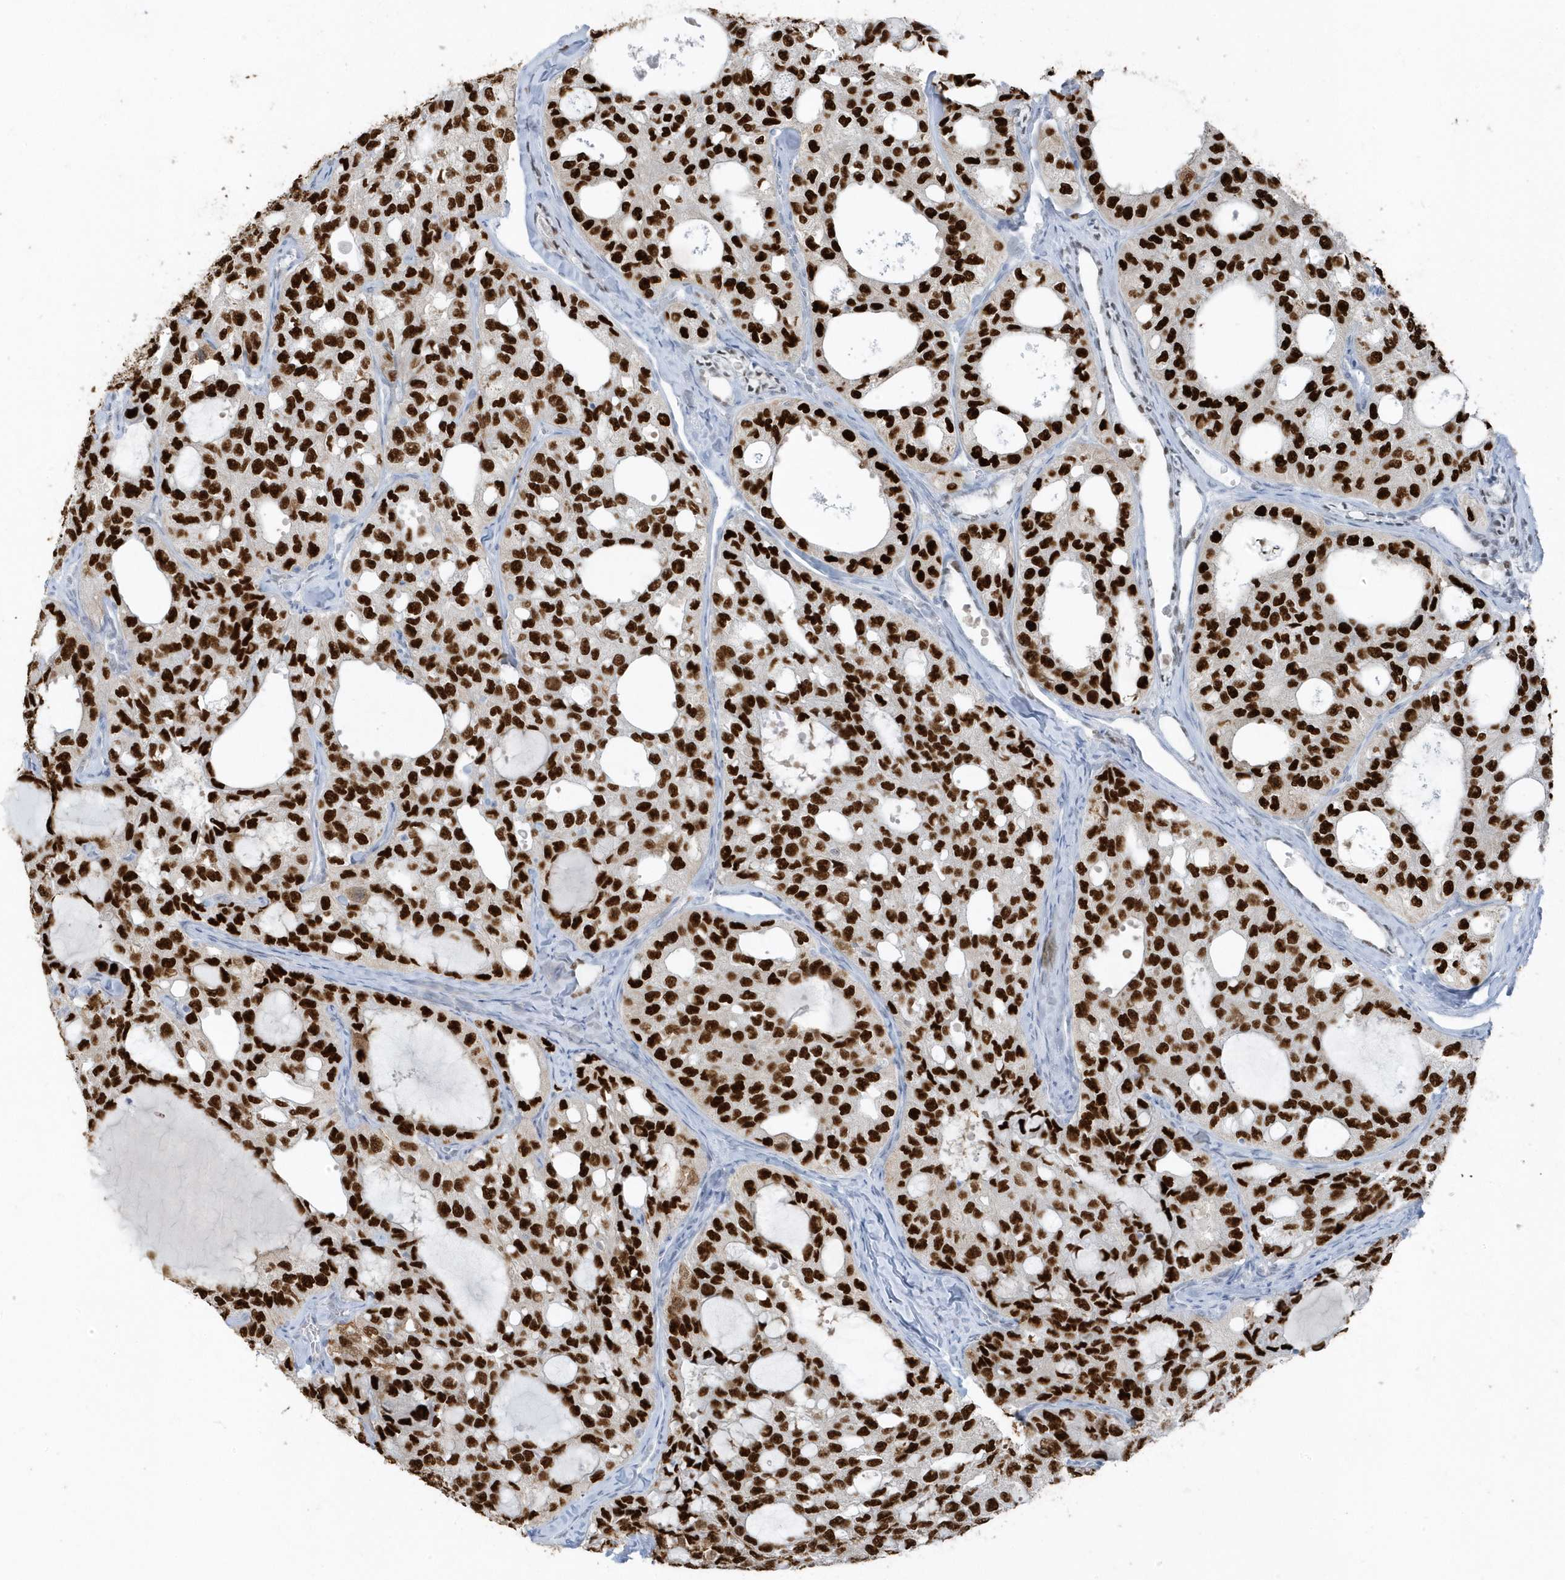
{"staining": {"intensity": "strong", "quantity": ">75%", "location": "nuclear"}, "tissue": "thyroid cancer", "cell_type": "Tumor cells", "image_type": "cancer", "snomed": [{"axis": "morphology", "description": "Follicular adenoma carcinoma, NOS"}, {"axis": "topography", "description": "Thyroid gland"}], "caption": "IHC image of human thyroid cancer stained for a protein (brown), which demonstrates high levels of strong nuclear expression in about >75% of tumor cells.", "gene": "SMIM34", "patient": {"sex": "male", "age": 75}}